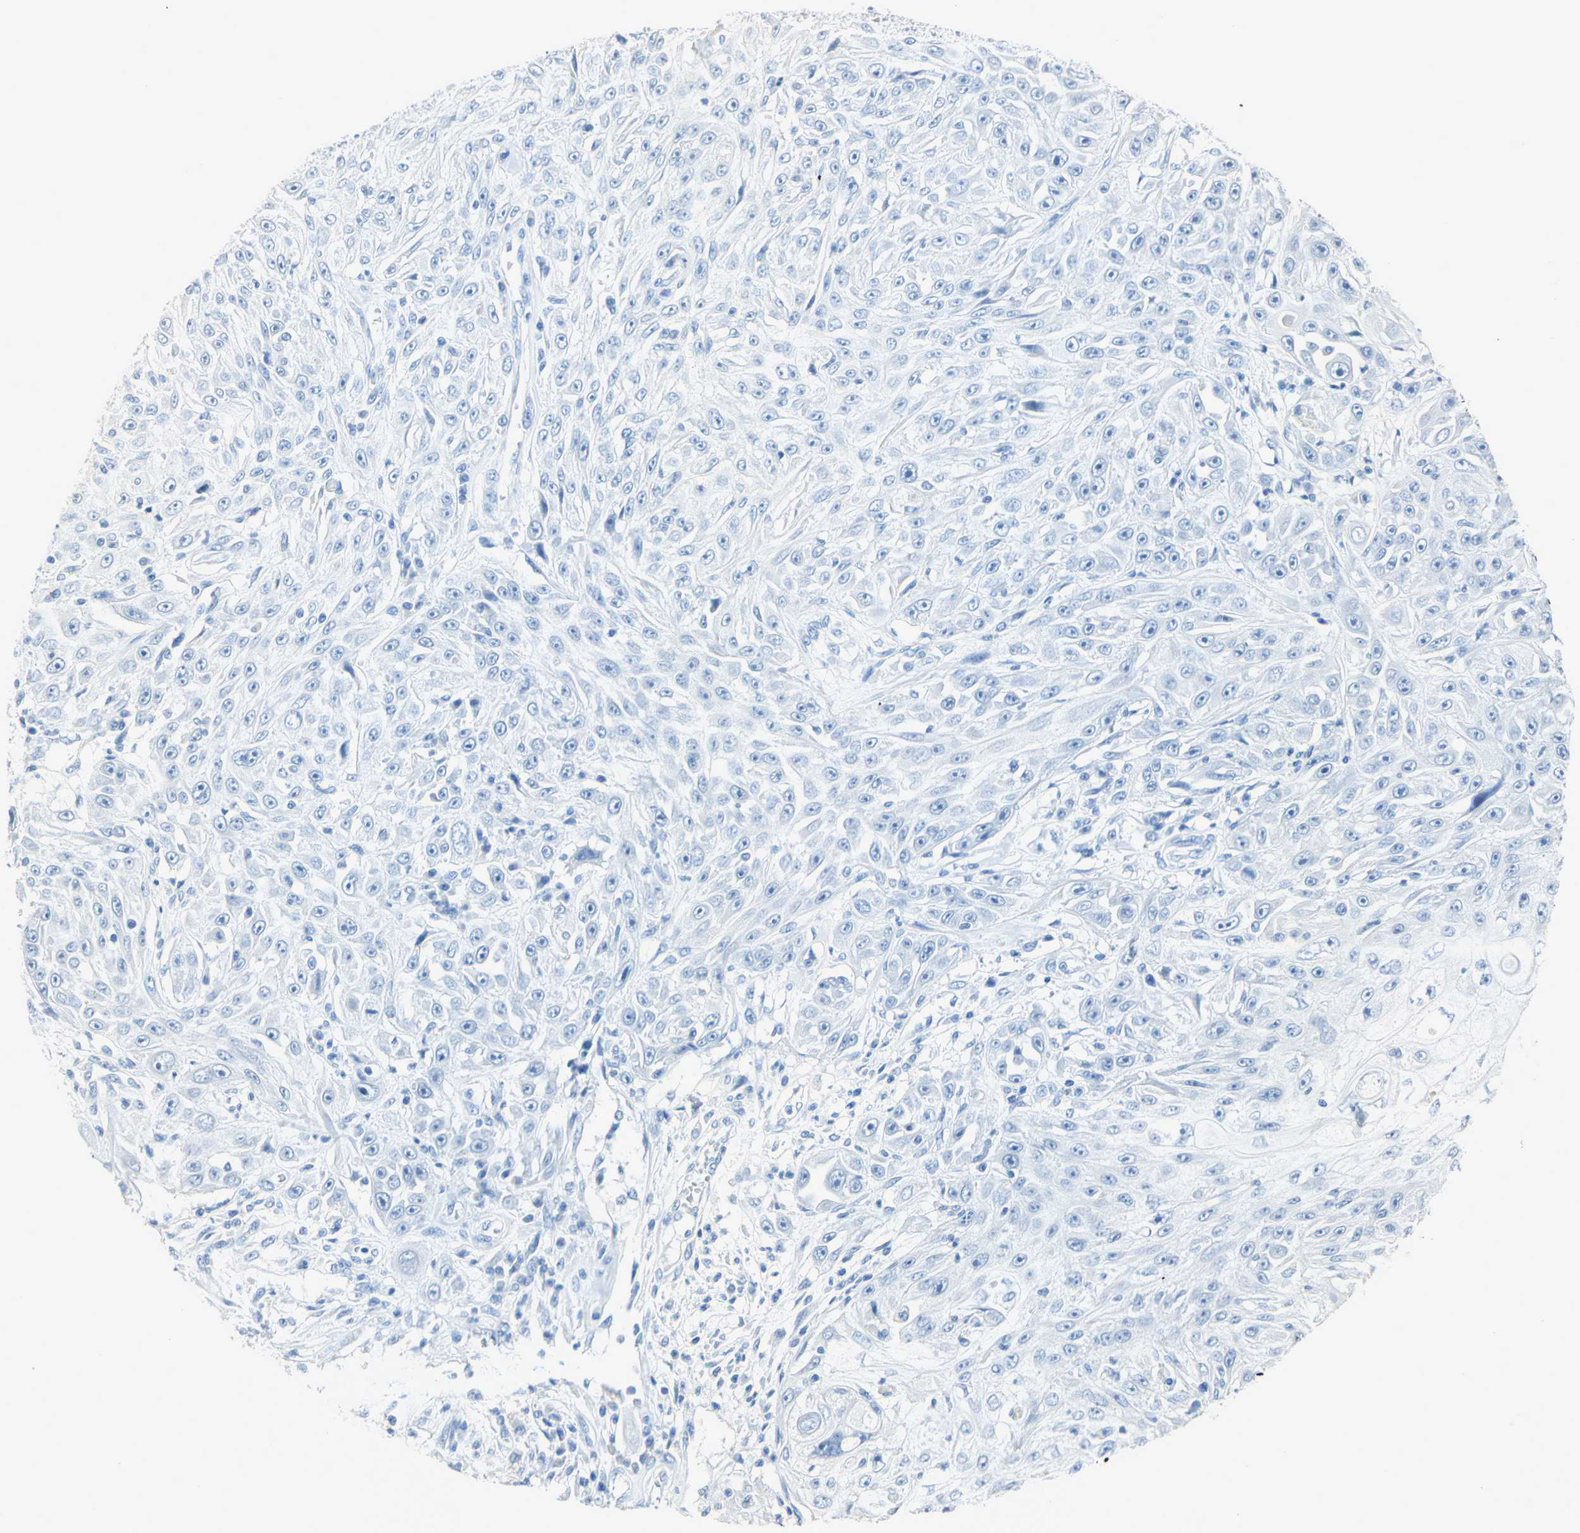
{"staining": {"intensity": "negative", "quantity": "none", "location": "none"}, "tissue": "skin cancer", "cell_type": "Tumor cells", "image_type": "cancer", "snomed": [{"axis": "morphology", "description": "Squamous cell carcinoma, NOS"}, {"axis": "topography", "description": "Skin"}], "caption": "Tumor cells show no significant protein expression in skin squamous cell carcinoma.", "gene": "CA3", "patient": {"sex": "male", "age": 75}}